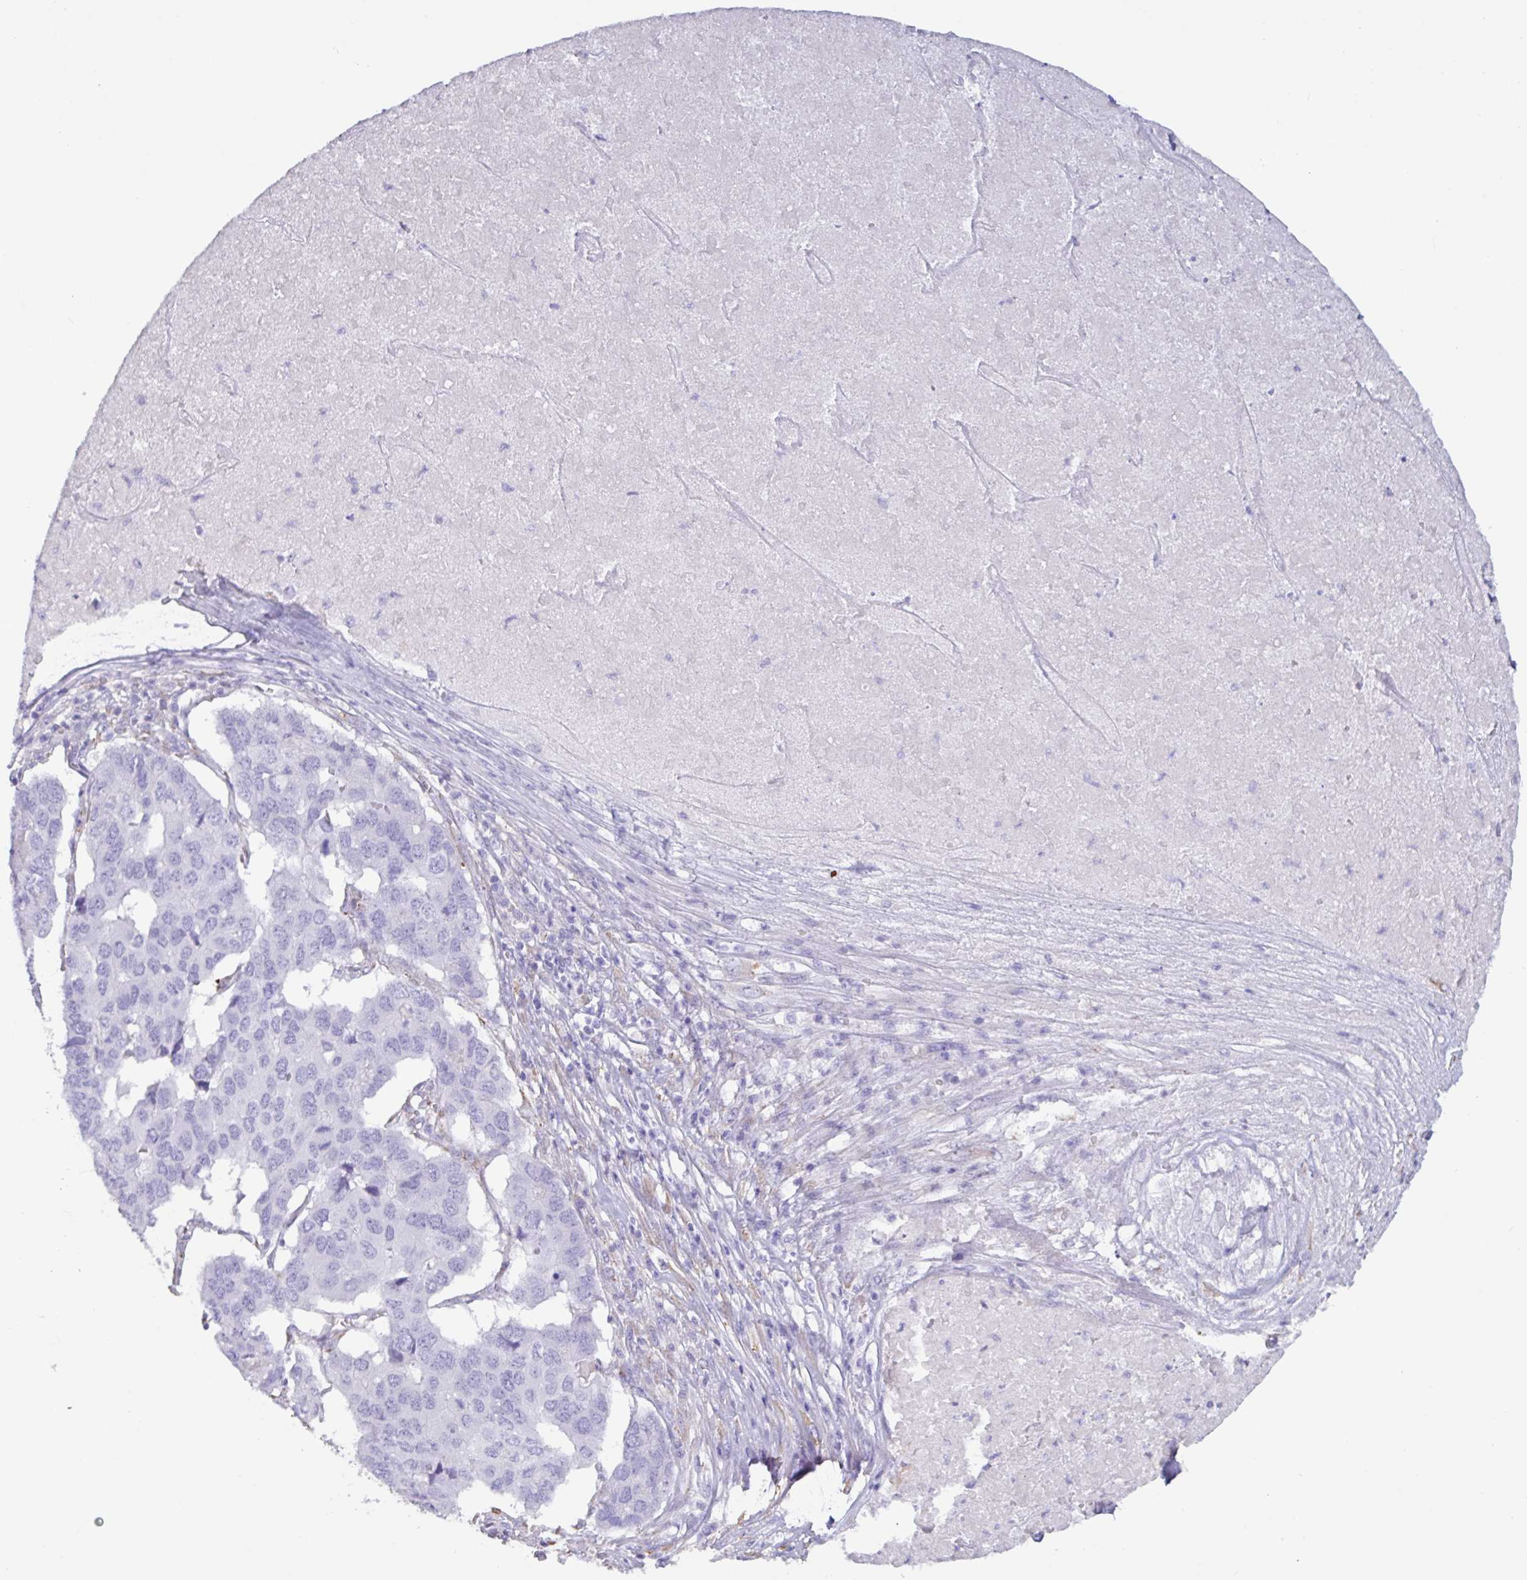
{"staining": {"intensity": "negative", "quantity": "none", "location": "none"}, "tissue": "pancreatic cancer", "cell_type": "Tumor cells", "image_type": "cancer", "snomed": [{"axis": "morphology", "description": "Adenocarcinoma, NOS"}, {"axis": "topography", "description": "Pancreas"}], "caption": "This is an immunohistochemistry (IHC) photomicrograph of human adenocarcinoma (pancreatic). There is no positivity in tumor cells.", "gene": "TNNC1", "patient": {"sex": "male", "age": 50}}